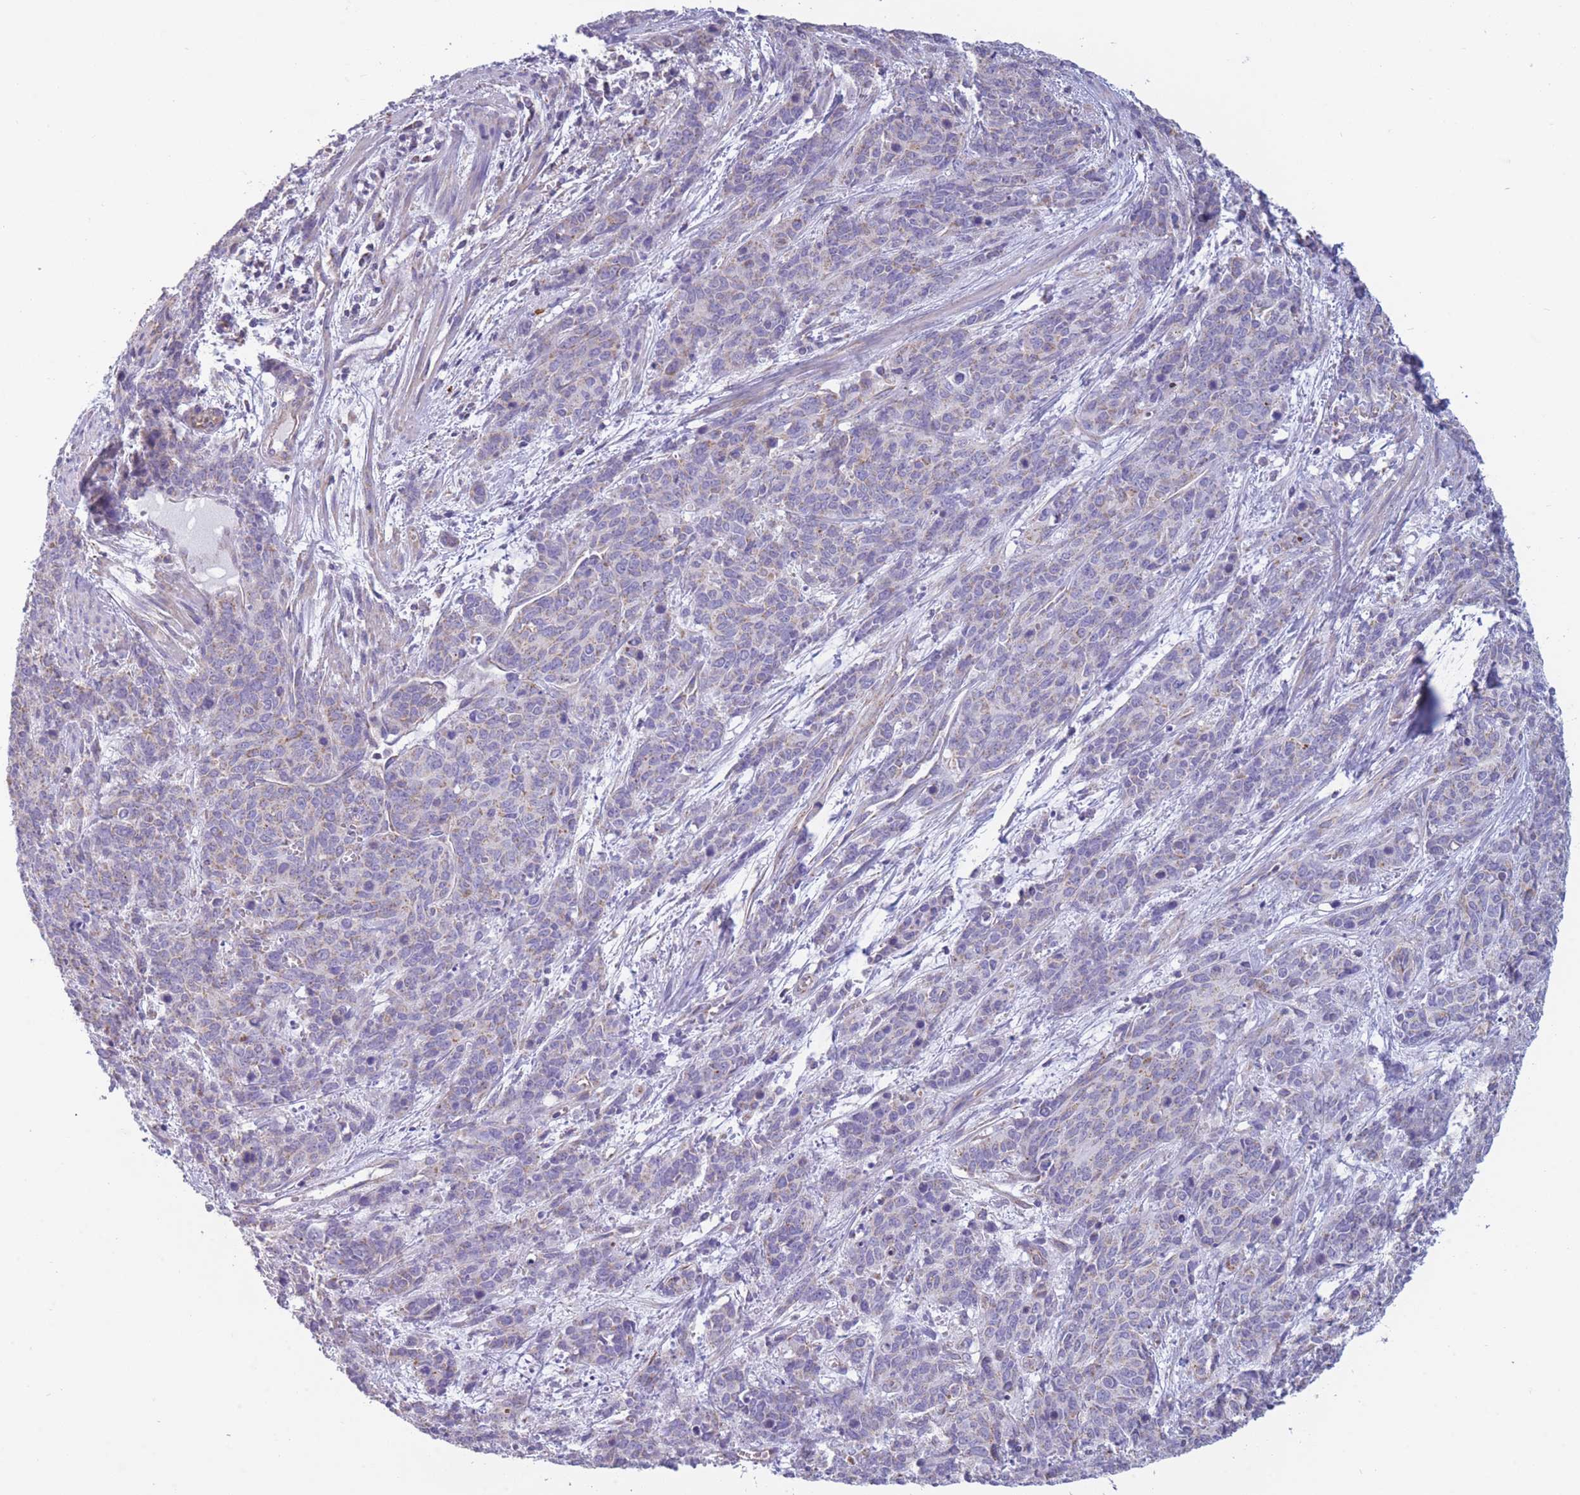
{"staining": {"intensity": "weak", "quantity": "<25%", "location": "cytoplasmic/membranous"}, "tissue": "cervical cancer", "cell_type": "Tumor cells", "image_type": "cancer", "snomed": [{"axis": "morphology", "description": "Squamous cell carcinoma, NOS"}, {"axis": "topography", "description": "Cervix"}], "caption": "DAB immunohistochemical staining of human cervical cancer reveals no significant expression in tumor cells. (Stains: DAB immunohistochemistry (IHC) with hematoxylin counter stain, Microscopy: brightfield microscopy at high magnification).", "gene": "PDHA1", "patient": {"sex": "female", "age": 60}}